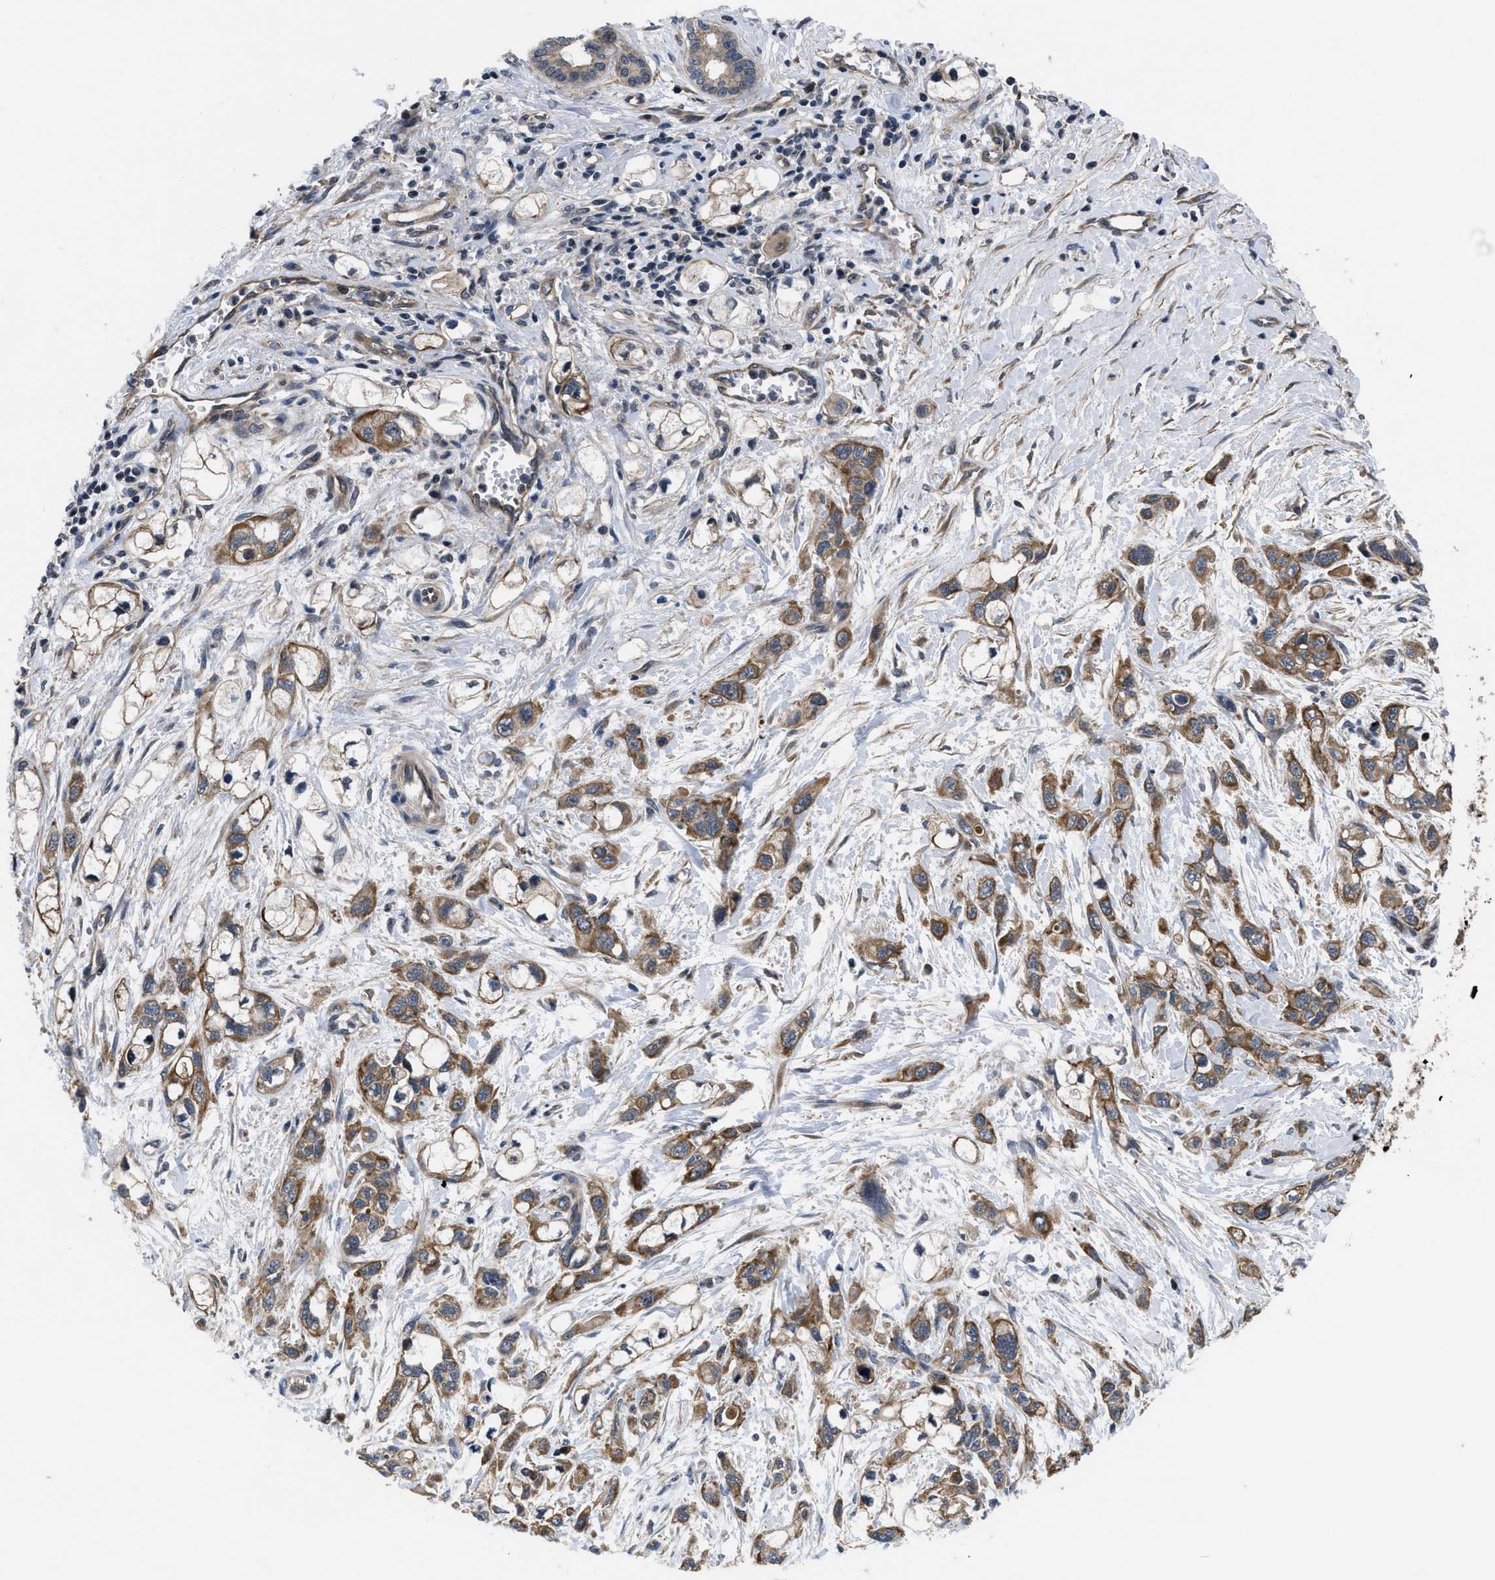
{"staining": {"intensity": "moderate", "quantity": ">75%", "location": "cytoplasmic/membranous"}, "tissue": "pancreatic cancer", "cell_type": "Tumor cells", "image_type": "cancer", "snomed": [{"axis": "morphology", "description": "Adenocarcinoma, NOS"}, {"axis": "topography", "description": "Pancreas"}], "caption": "Immunohistochemistry (DAB) staining of human pancreatic adenocarcinoma exhibits moderate cytoplasmic/membranous protein staining in about >75% of tumor cells.", "gene": "DNAJC14", "patient": {"sex": "male", "age": 74}}